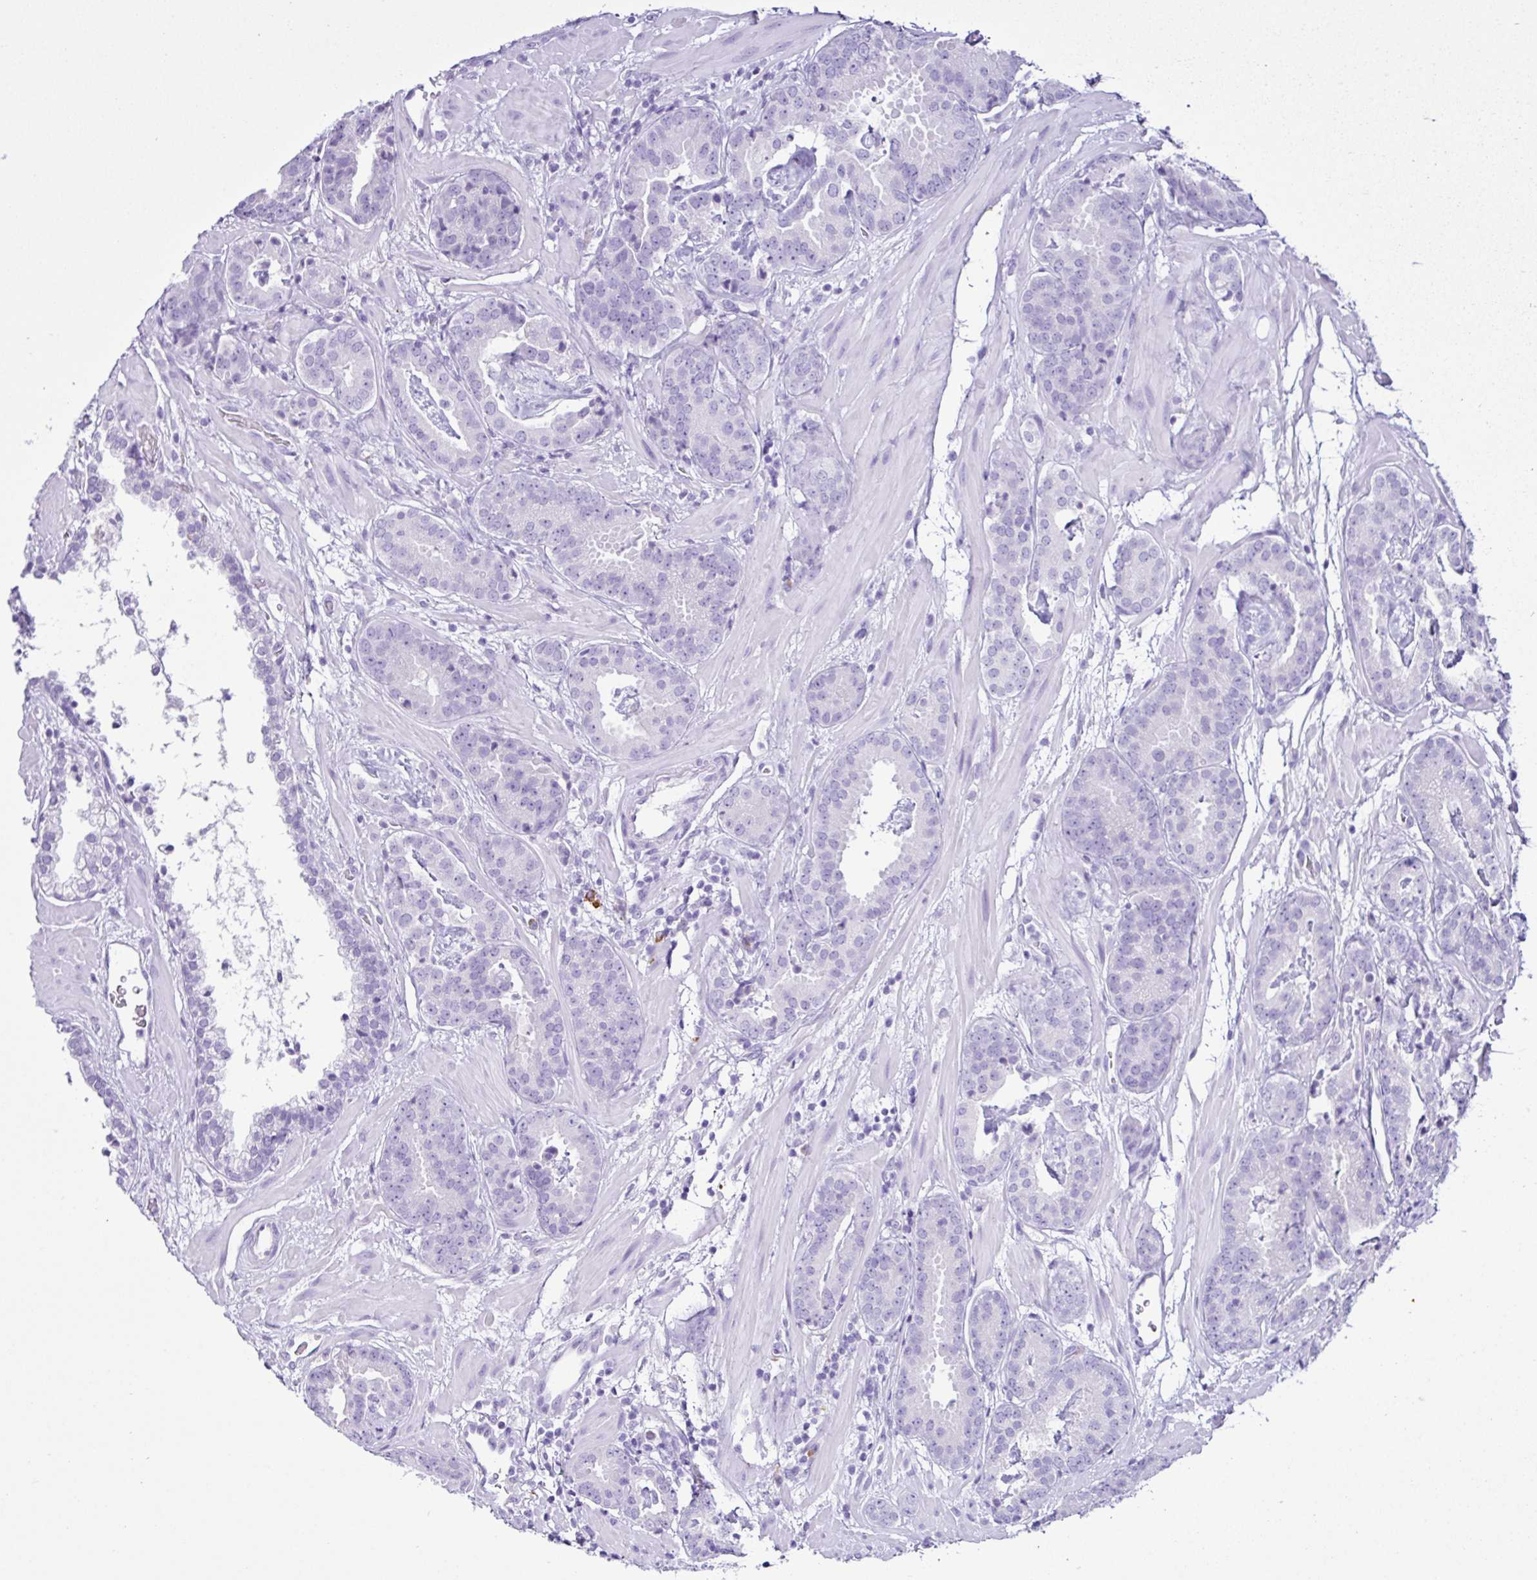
{"staining": {"intensity": "negative", "quantity": "none", "location": "none"}, "tissue": "prostate cancer", "cell_type": "Tumor cells", "image_type": "cancer", "snomed": [{"axis": "morphology", "description": "Adenocarcinoma, Low grade"}, {"axis": "topography", "description": "Prostate"}], "caption": "Histopathology image shows no protein staining in tumor cells of prostate cancer (low-grade adenocarcinoma) tissue.", "gene": "PIGF", "patient": {"sex": "male", "age": 62}}